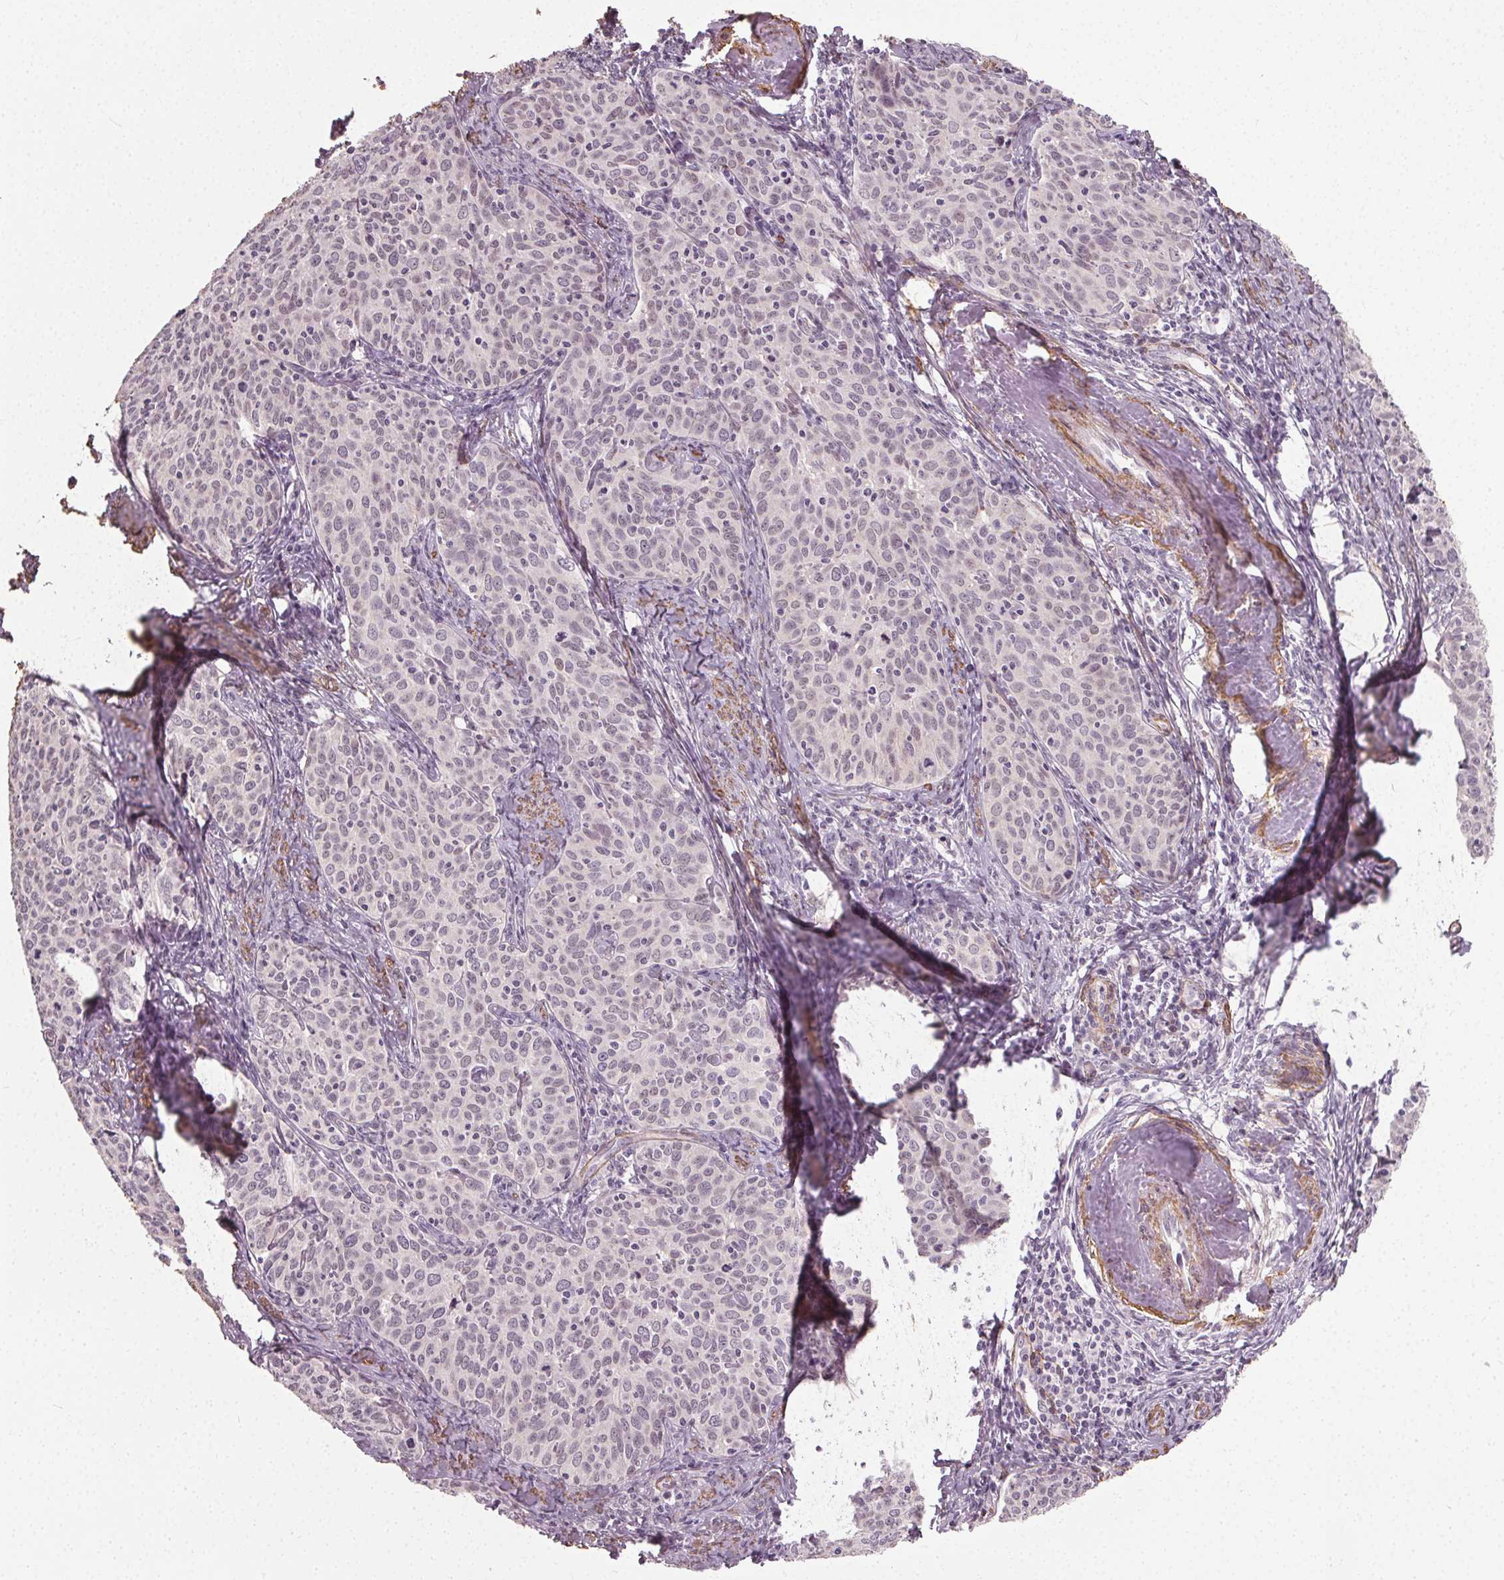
{"staining": {"intensity": "negative", "quantity": "none", "location": "none"}, "tissue": "cervical cancer", "cell_type": "Tumor cells", "image_type": "cancer", "snomed": [{"axis": "morphology", "description": "Squamous cell carcinoma, NOS"}, {"axis": "topography", "description": "Cervix"}], "caption": "This is an immunohistochemistry (IHC) image of cervical squamous cell carcinoma. There is no staining in tumor cells.", "gene": "PKP1", "patient": {"sex": "female", "age": 62}}